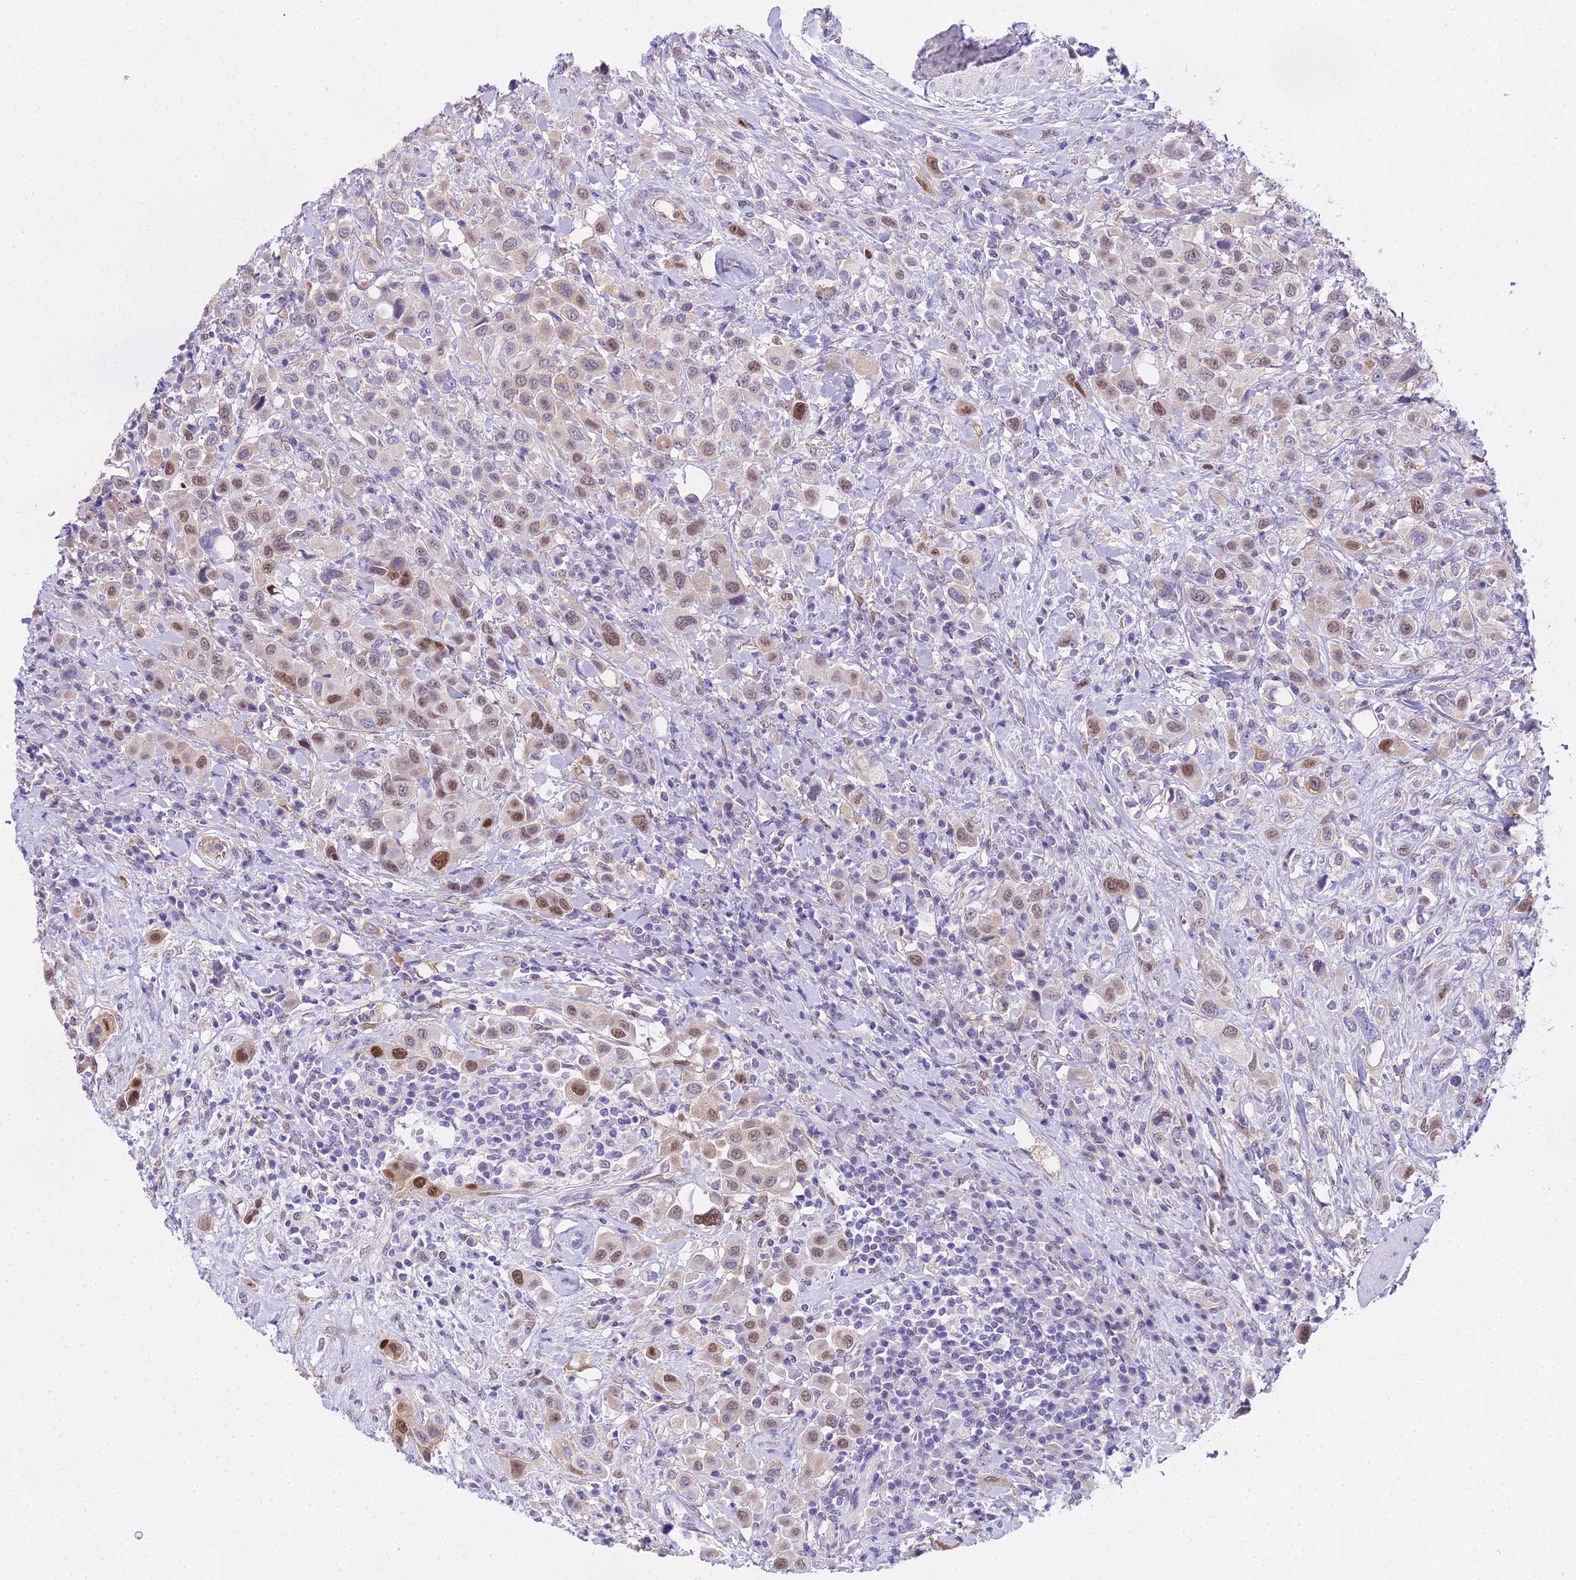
{"staining": {"intensity": "moderate", "quantity": "25%-75%", "location": "nuclear"}, "tissue": "urothelial cancer", "cell_type": "Tumor cells", "image_type": "cancer", "snomed": [{"axis": "morphology", "description": "Urothelial carcinoma, High grade"}, {"axis": "topography", "description": "Urinary bladder"}], "caption": "Immunohistochemical staining of human urothelial cancer demonstrates moderate nuclear protein positivity in about 25%-75% of tumor cells.", "gene": "MAT2A", "patient": {"sex": "male", "age": 50}}